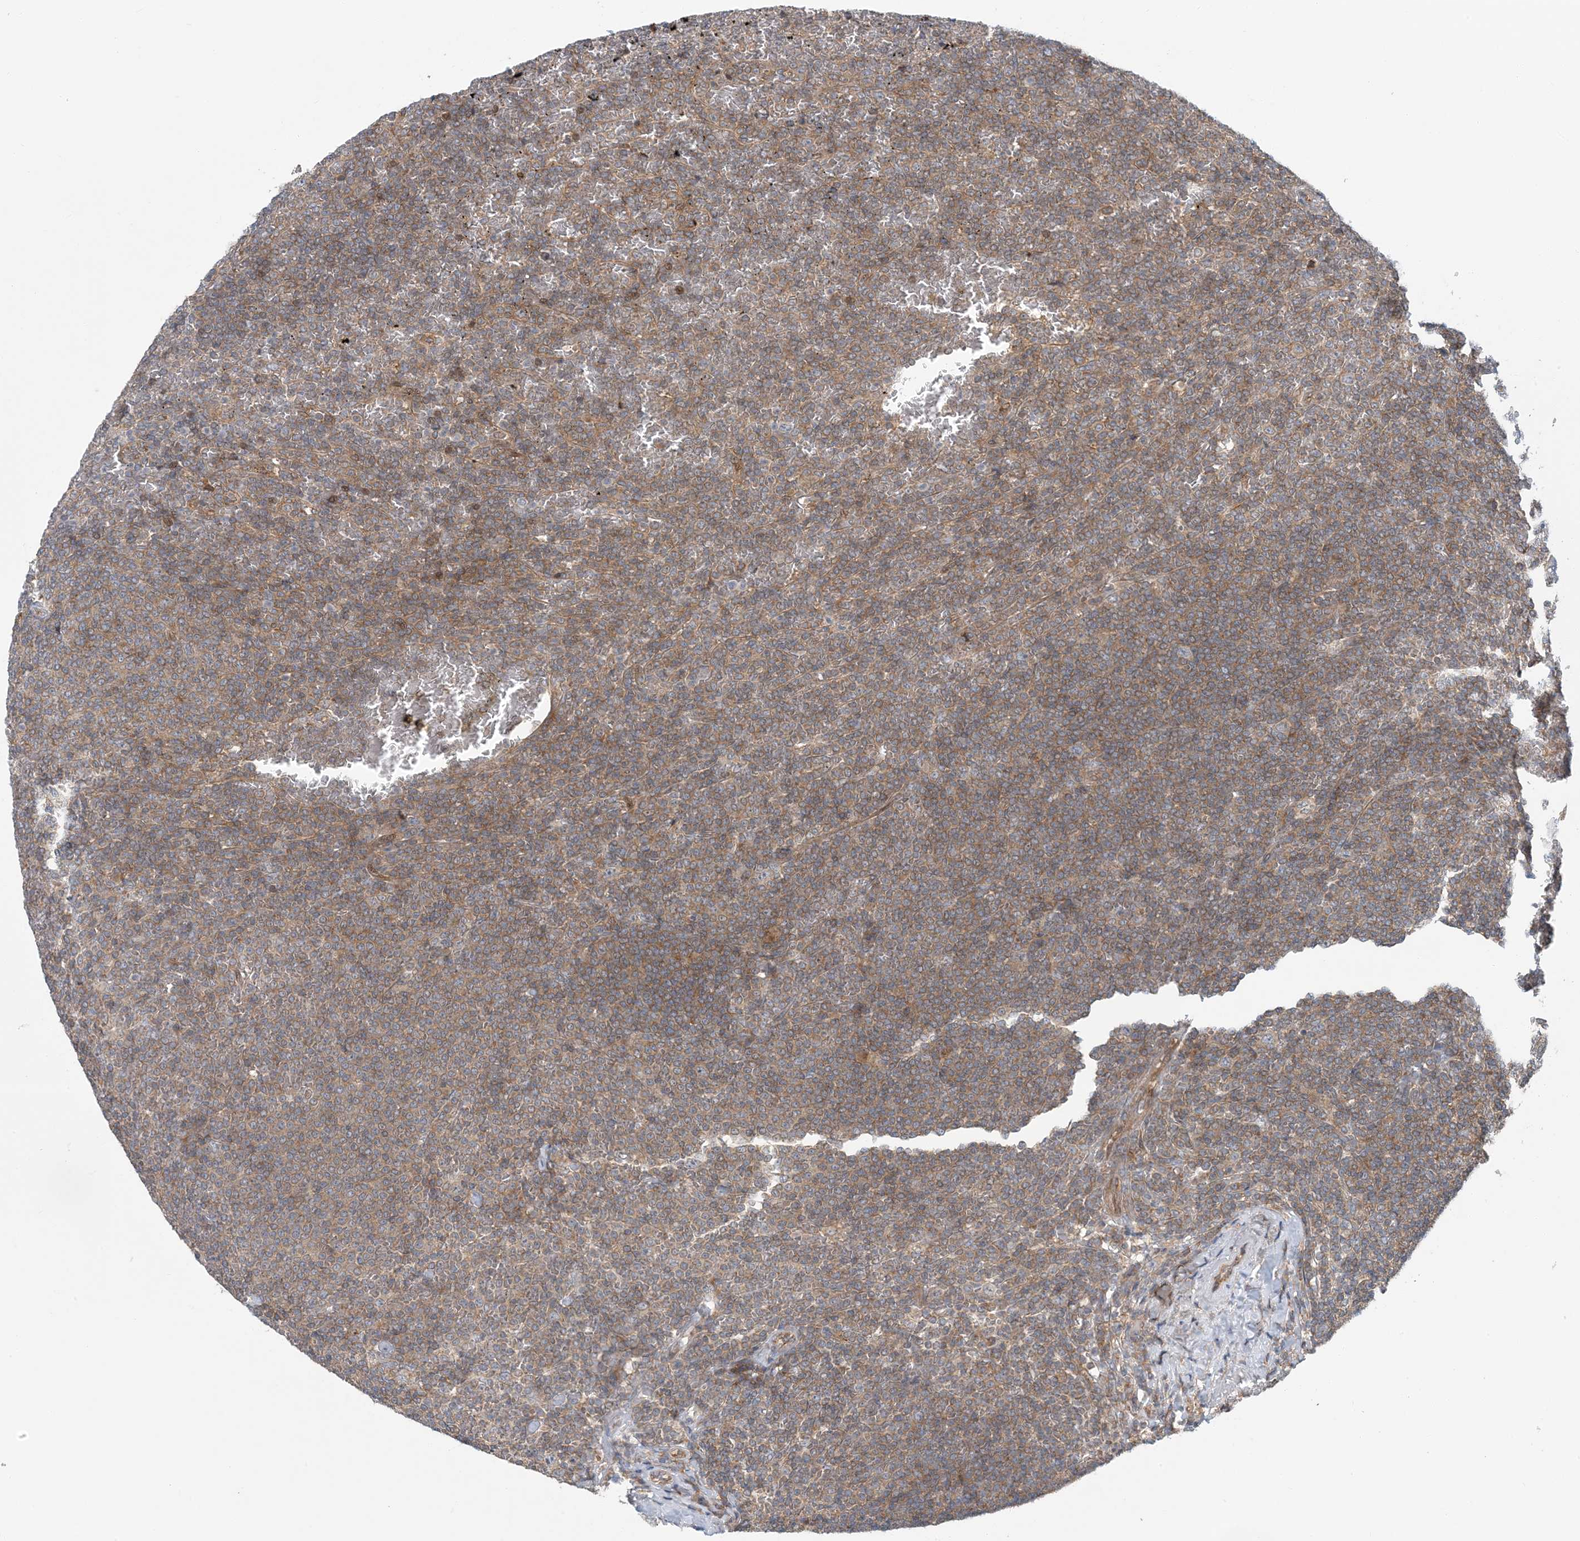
{"staining": {"intensity": "moderate", "quantity": ">75%", "location": "cytoplasmic/membranous"}, "tissue": "lymphoma", "cell_type": "Tumor cells", "image_type": "cancer", "snomed": [{"axis": "morphology", "description": "Malignant lymphoma, non-Hodgkin's type, Low grade"}, {"axis": "topography", "description": "Spleen"}], "caption": "Lymphoma was stained to show a protein in brown. There is medium levels of moderate cytoplasmic/membranous staining in approximately >75% of tumor cells.", "gene": "ATP13A2", "patient": {"sex": "female", "age": 77}}